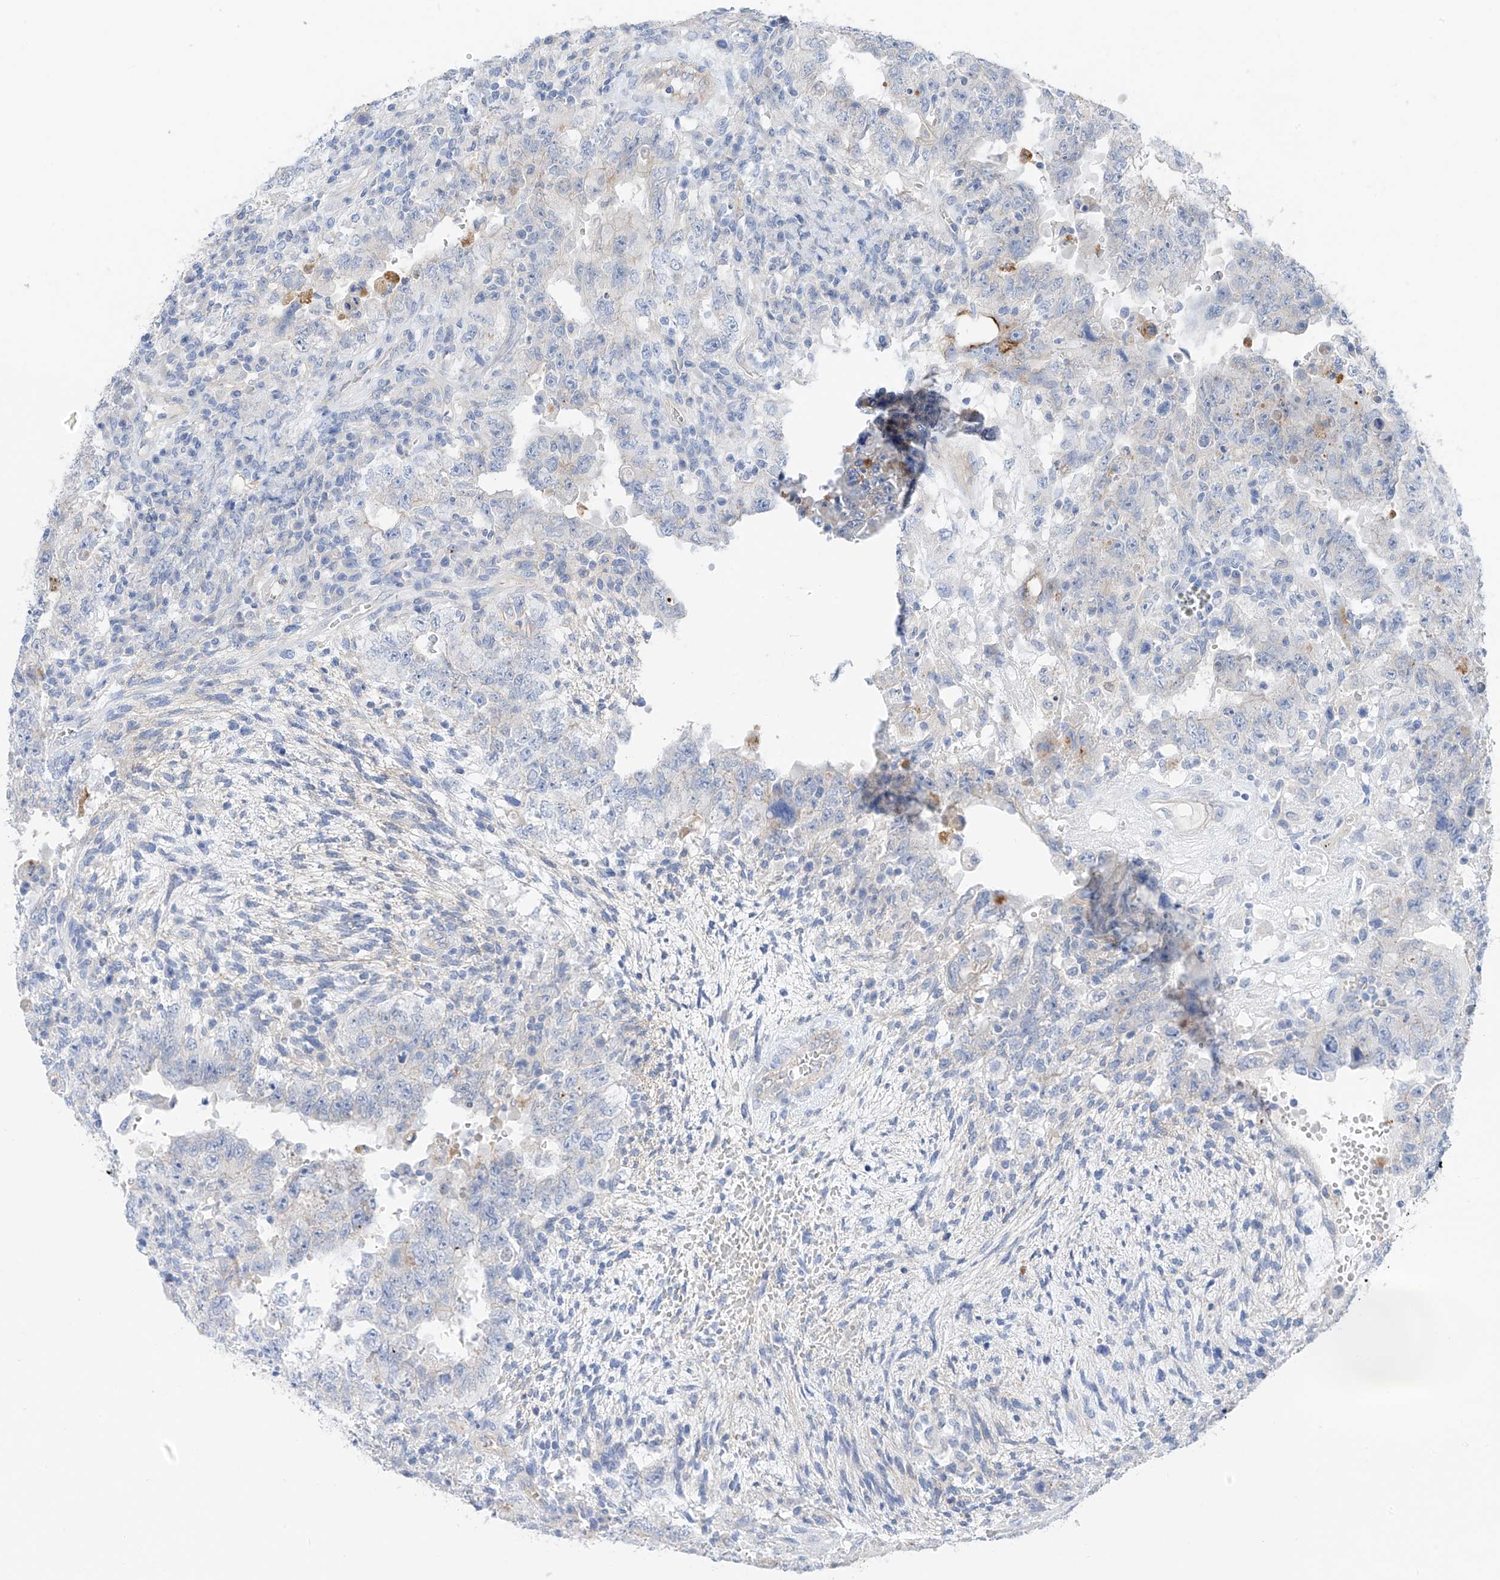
{"staining": {"intensity": "weak", "quantity": "<25%", "location": "cytoplasmic/membranous"}, "tissue": "testis cancer", "cell_type": "Tumor cells", "image_type": "cancer", "snomed": [{"axis": "morphology", "description": "Carcinoma, Embryonal, NOS"}, {"axis": "topography", "description": "Testis"}], "caption": "Testis cancer was stained to show a protein in brown. There is no significant staining in tumor cells. The staining was performed using DAB to visualize the protein expression in brown, while the nuclei were stained in blue with hematoxylin (Magnification: 20x).", "gene": "ITGA9", "patient": {"sex": "male", "age": 26}}